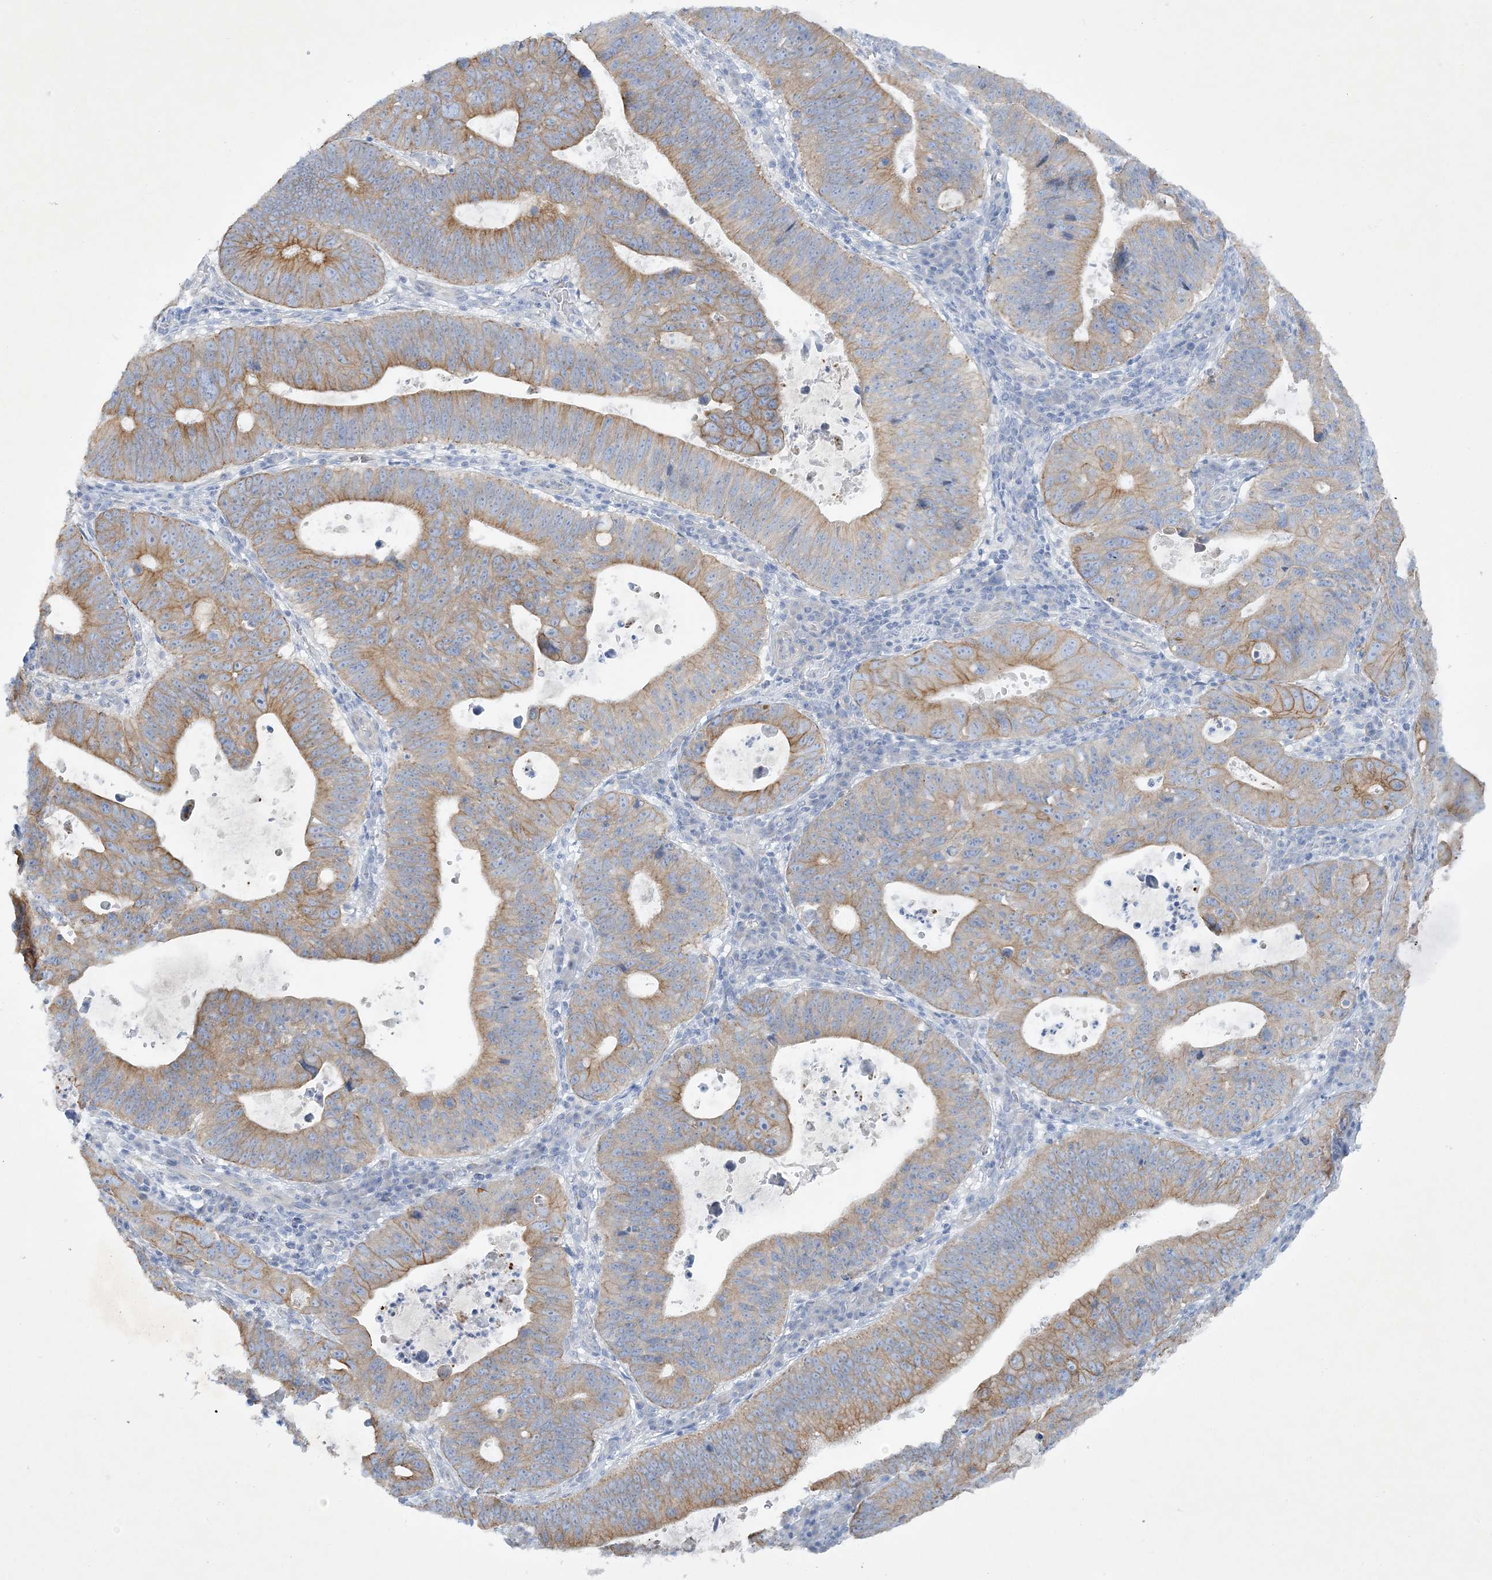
{"staining": {"intensity": "moderate", "quantity": ">75%", "location": "cytoplasmic/membranous"}, "tissue": "stomach cancer", "cell_type": "Tumor cells", "image_type": "cancer", "snomed": [{"axis": "morphology", "description": "Adenocarcinoma, NOS"}, {"axis": "topography", "description": "Stomach"}], "caption": "Protein expression by IHC demonstrates moderate cytoplasmic/membranous positivity in about >75% of tumor cells in stomach cancer.", "gene": "FARSB", "patient": {"sex": "male", "age": 59}}